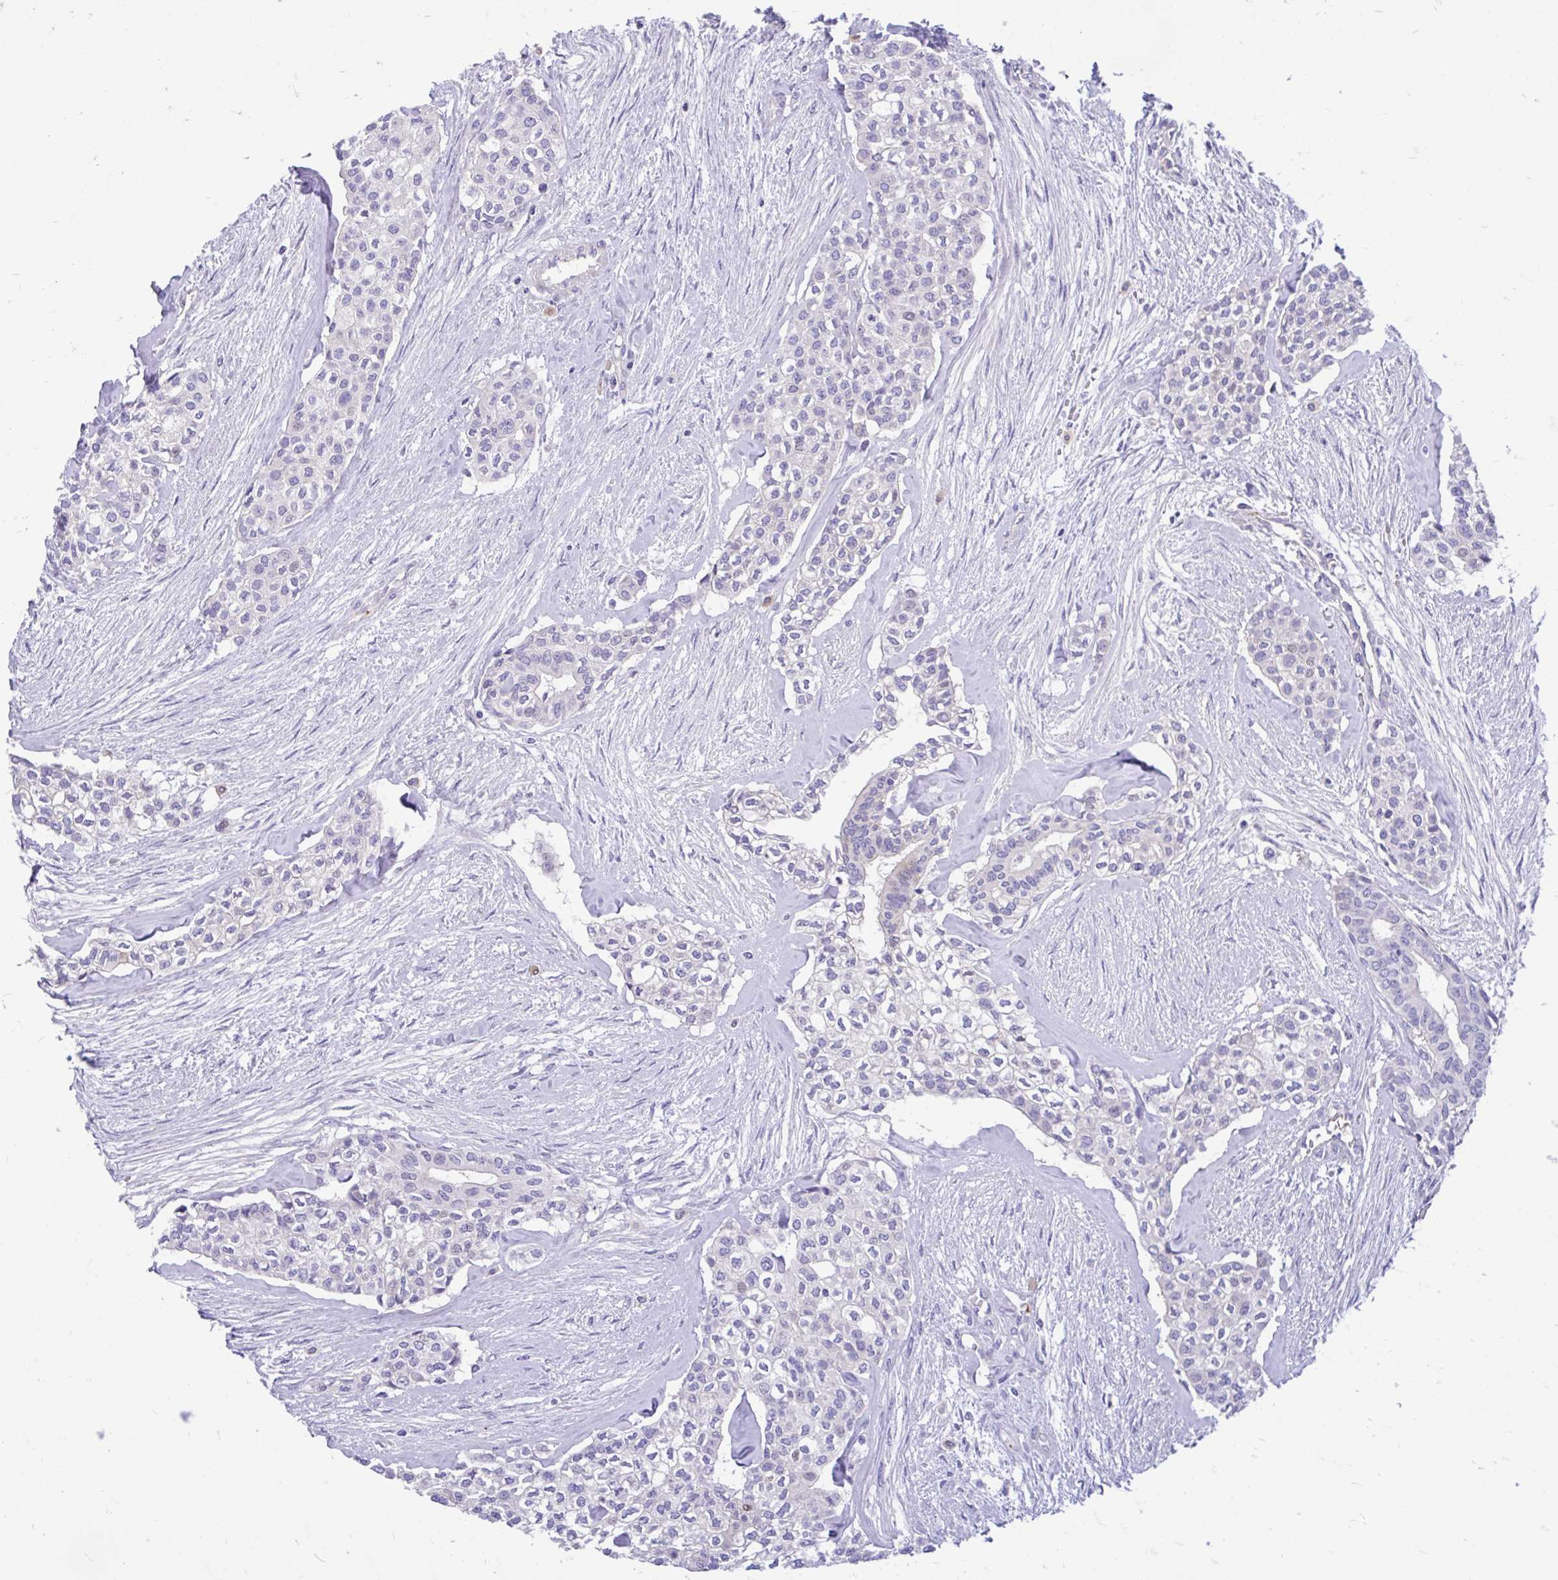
{"staining": {"intensity": "negative", "quantity": "none", "location": "none"}, "tissue": "head and neck cancer", "cell_type": "Tumor cells", "image_type": "cancer", "snomed": [{"axis": "morphology", "description": "Adenocarcinoma, NOS"}, {"axis": "topography", "description": "Head-Neck"}], "caption": "Head and neck cancer was stained to show a protein in brown. There is no significant expression in tumor cells.", "gene": "ESPNL", "patient": {"sex": "male", "age": 81}}